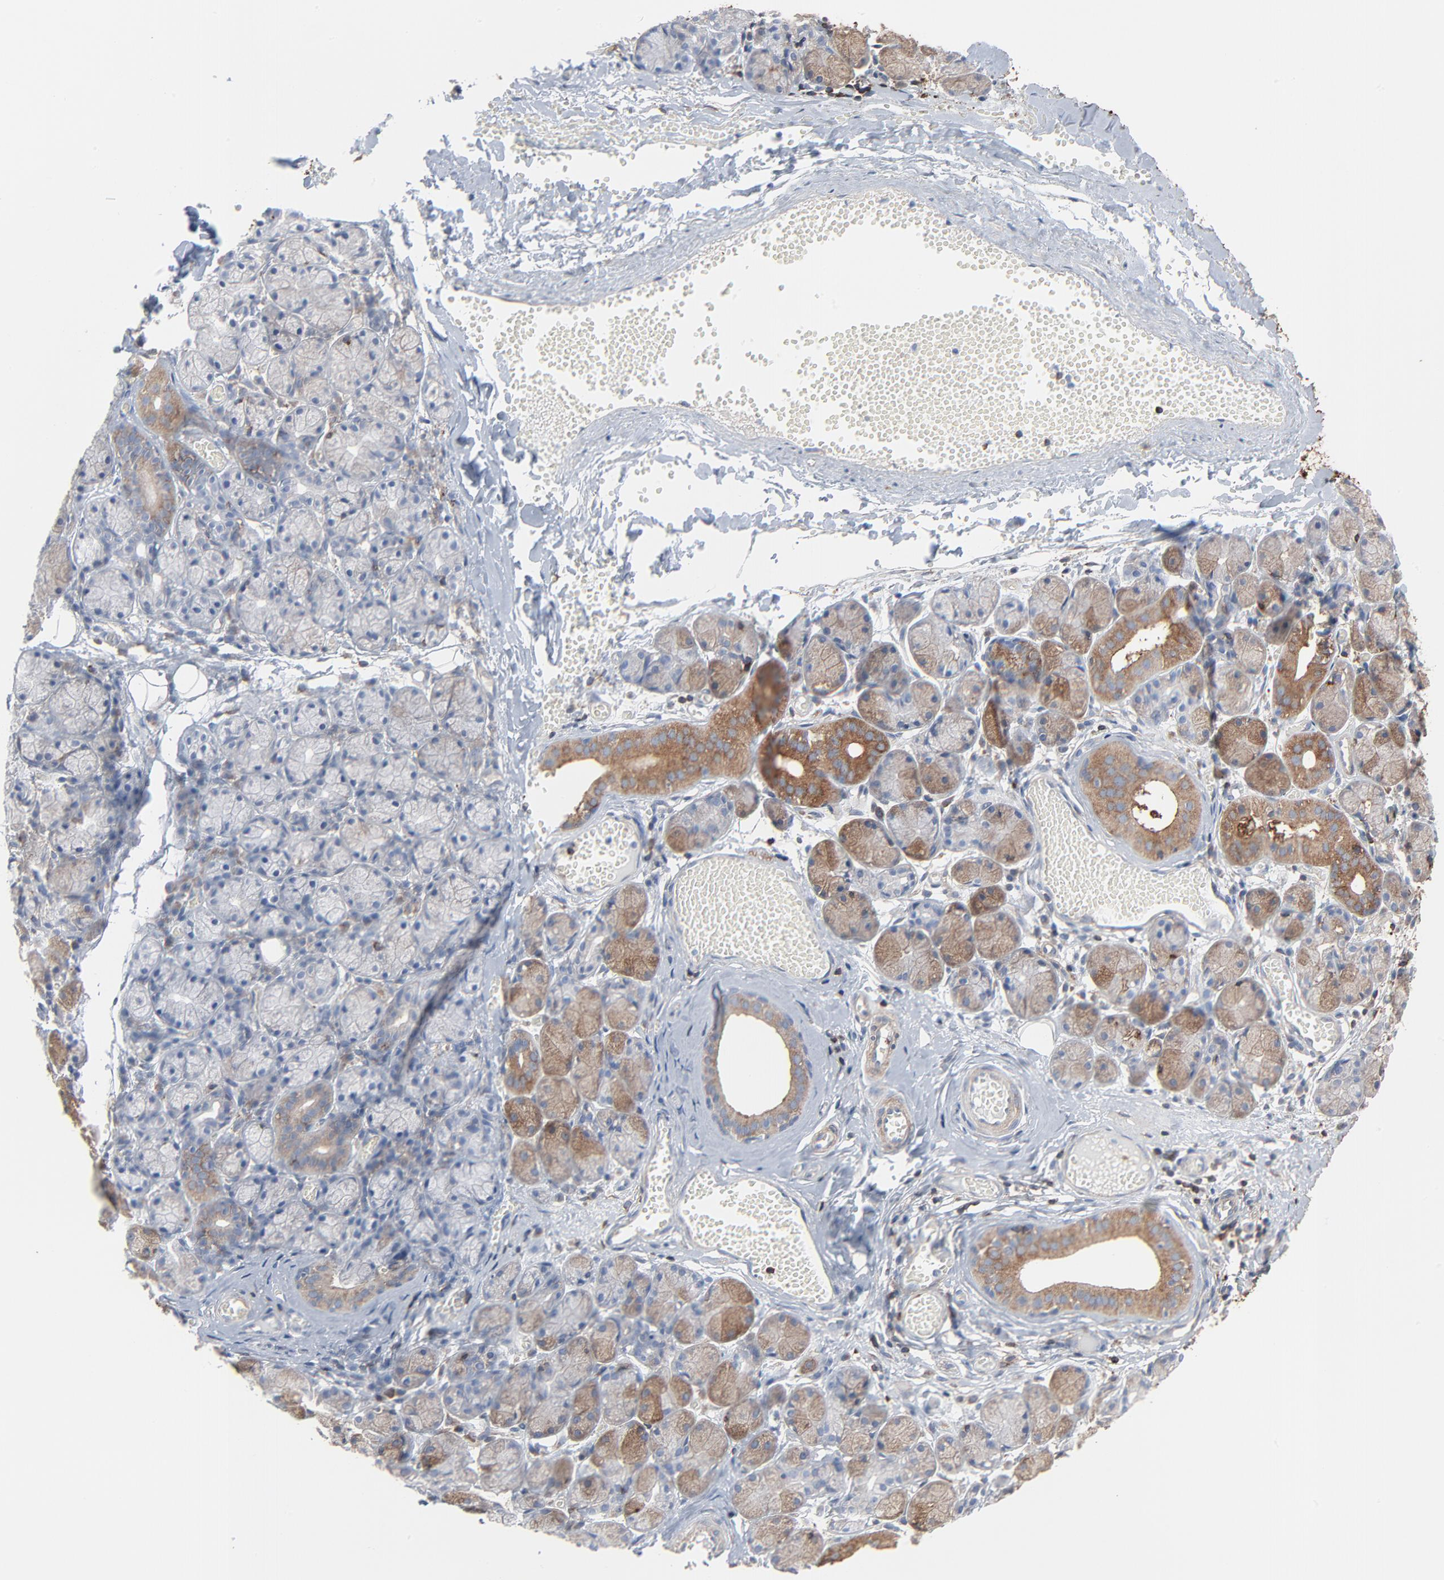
{"staining": {"intensity": "moderate", "quantity": "25%-75%", "location": "cytoplasmic/membranous"}, "tissue": "salivary gland", "cell_type": "Glandular cells", "image_type": "normal", "snomed": [{"axis": "morphology", "description": "Normal tissue, NOS"}, {"axis": "topography", "description": "Salivary gland"}], "caption": "Immunohistochemical staining of unremarkable salivary gland demonstrates moderate cytoplasmic/membranous protein staining in approximately 25%-75% of glandular cells. (Stains: DAB (3,3'-diaminobenzidine) in brown, nuclei in blue, Microscopy: brightfield microscopy at high magnification).", "gene": "OPTN", "patient": {"sex": "female", "age": 24}}